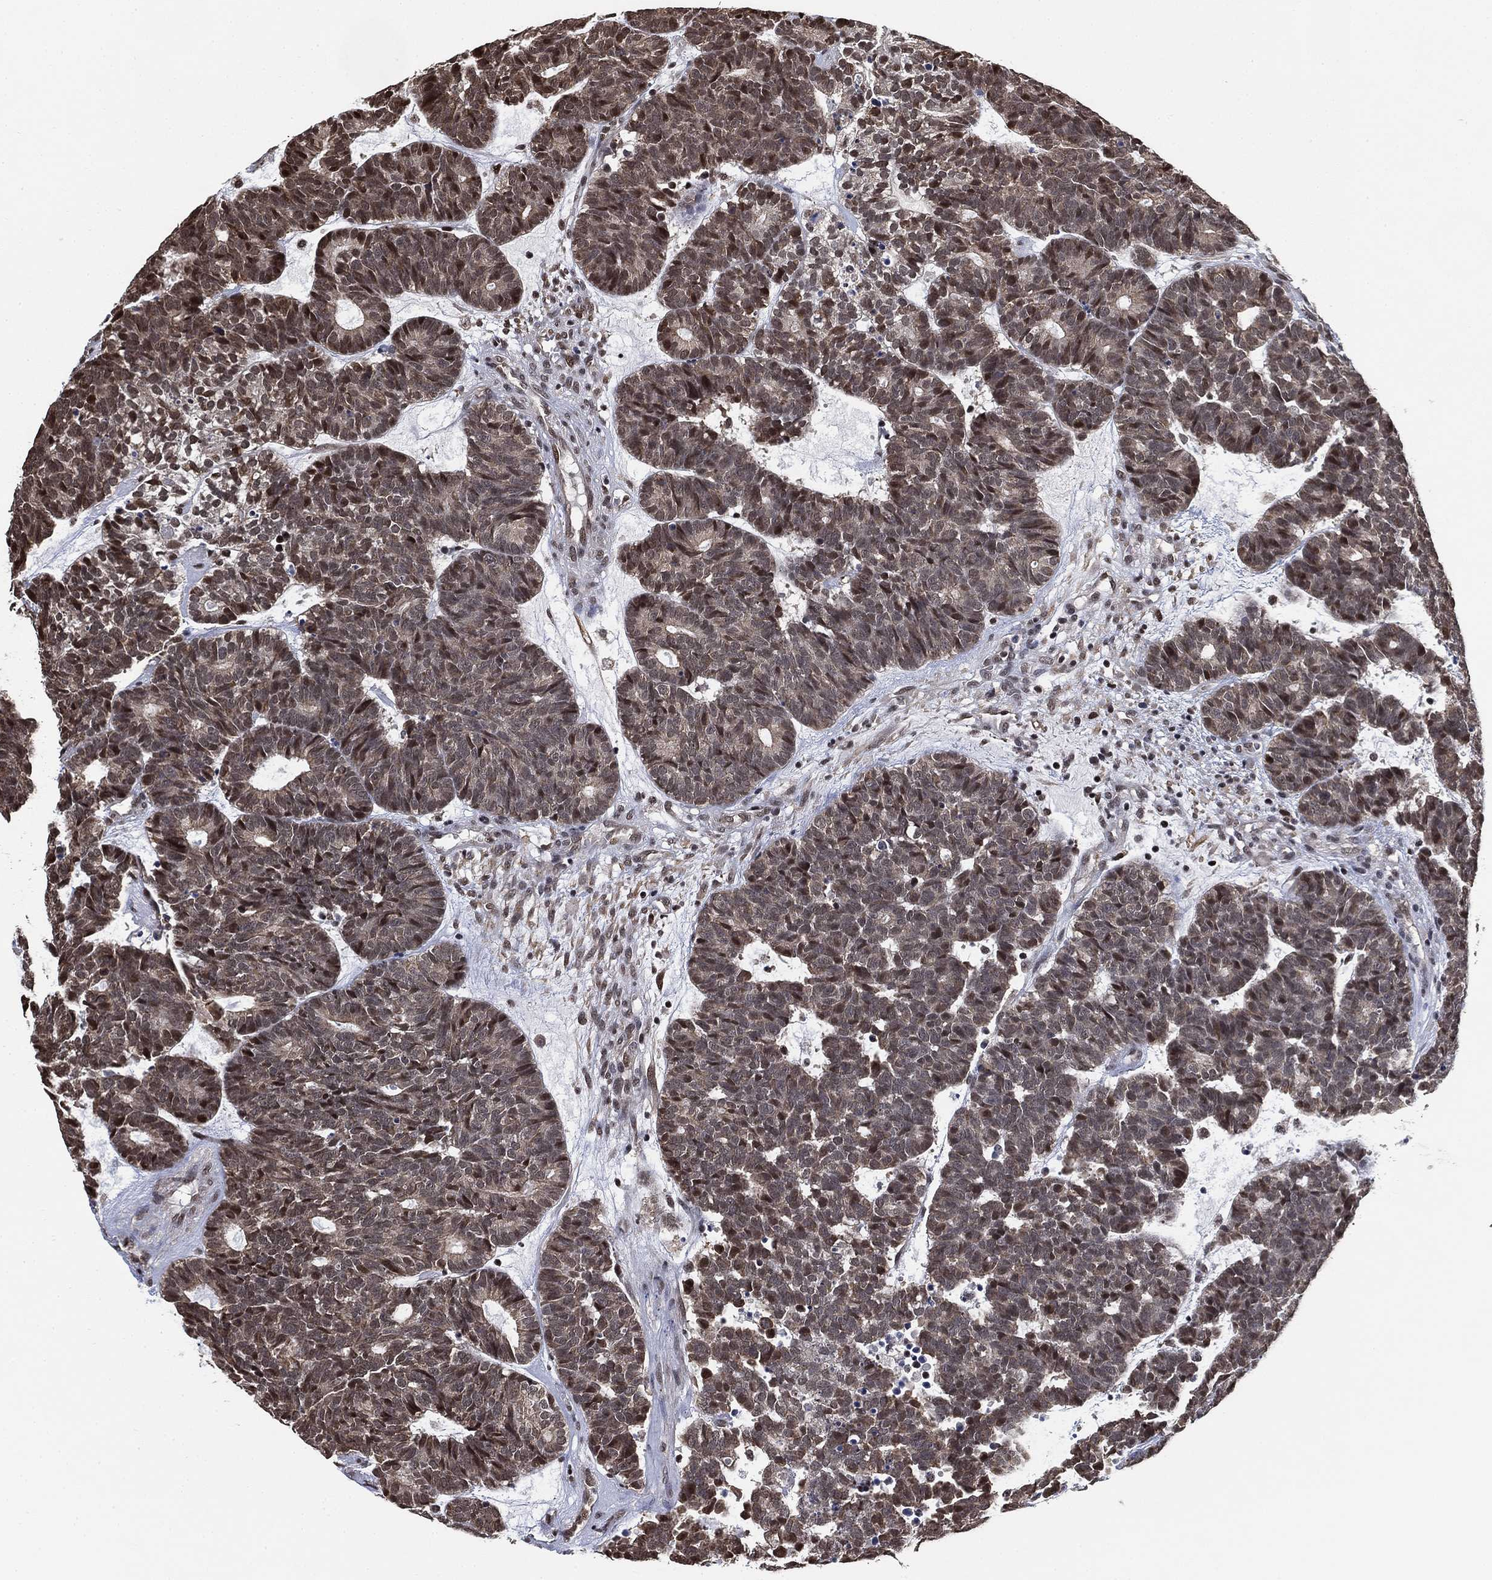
{"staining": {"intensity": "moderate", "quantity": ">75%", "location": "nuclear"}, "tissue": "head and neck cancer", "cell_type": "Tumor cells", "image_type": "cancer", "snomed": [{"axis": "morphology", "description": "Adenocarcinoma, NOS"}, {"axis": "topography", "description": "Head-Neck"}], "caption": "Immunohistochemistry micrograph of neoplastic tissue: head and neck cancer (adenocarcinoma) stained using immunohistochemistry exhibits medium levels of moderate protein expression localized specifically in the nuclear of tumor cells, appearing as a nuclear brown color.", "gene": "ZSCAN30", "patient": {"sex": "female", "age": 81}}